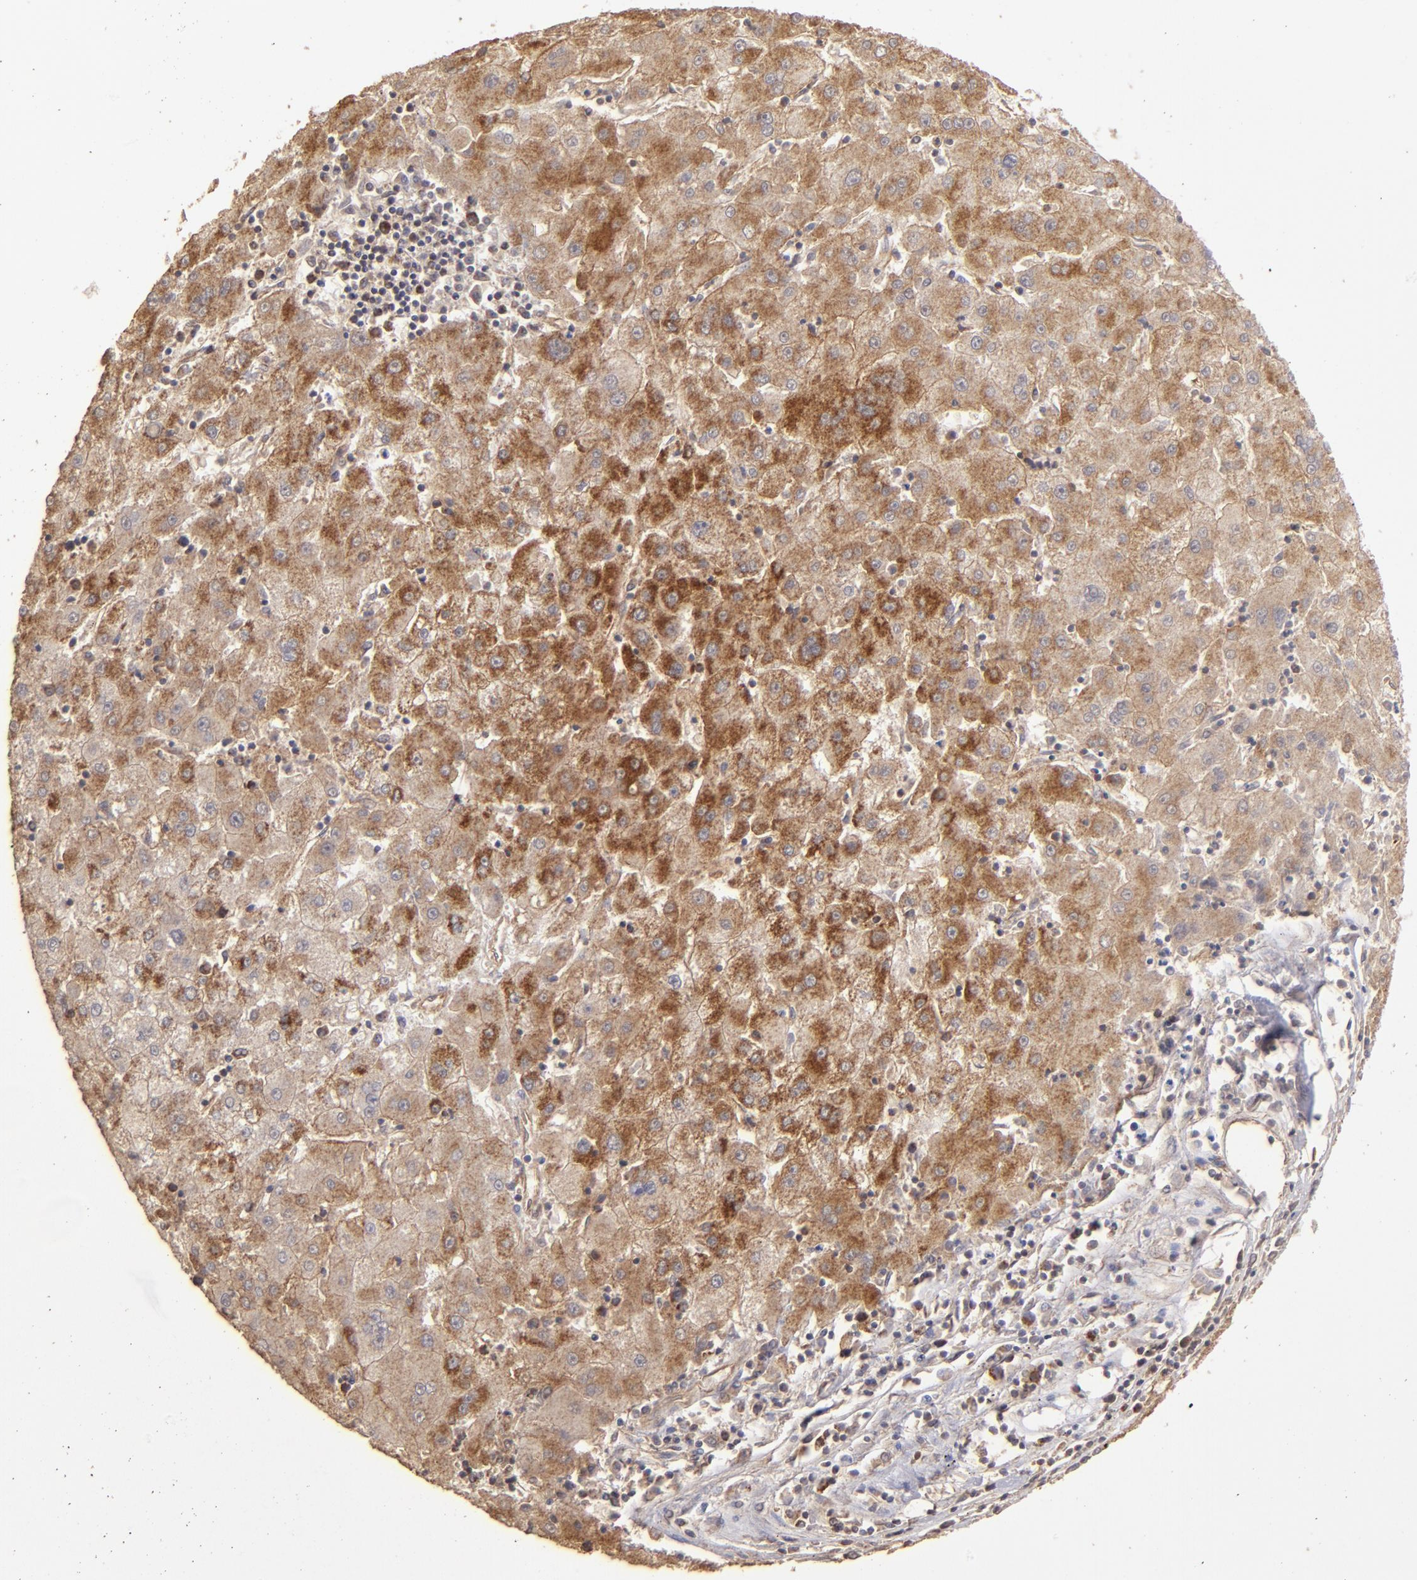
{"staining": {"intensity": "moderate", "quantity": ">75%", "location": "cytoplasmic/membranous"}, "tissue": "liver cancer", "cell_type": "Tumor cells", "image_type": "cancer", "snomed": [{"axis": "morphology", "description": "Carcinoma, Hepatocellular, NOS"}, {"axis": "topography", "description": "Liver"}], "caption": "Immunohistochemical staining of liver hepatocellular carcinoma reveals moderate cytoplasmic/membranous protein expression in approximately >75% of tumor cells. The staining is performed using DAB (3,3'-diaminobenzidine) brown chromogen to label protein expression. The nuclei are counter-stained blue using hematoxylin.", "gene": "FAT1", "patient": {"sex": "male", "age": 72}}